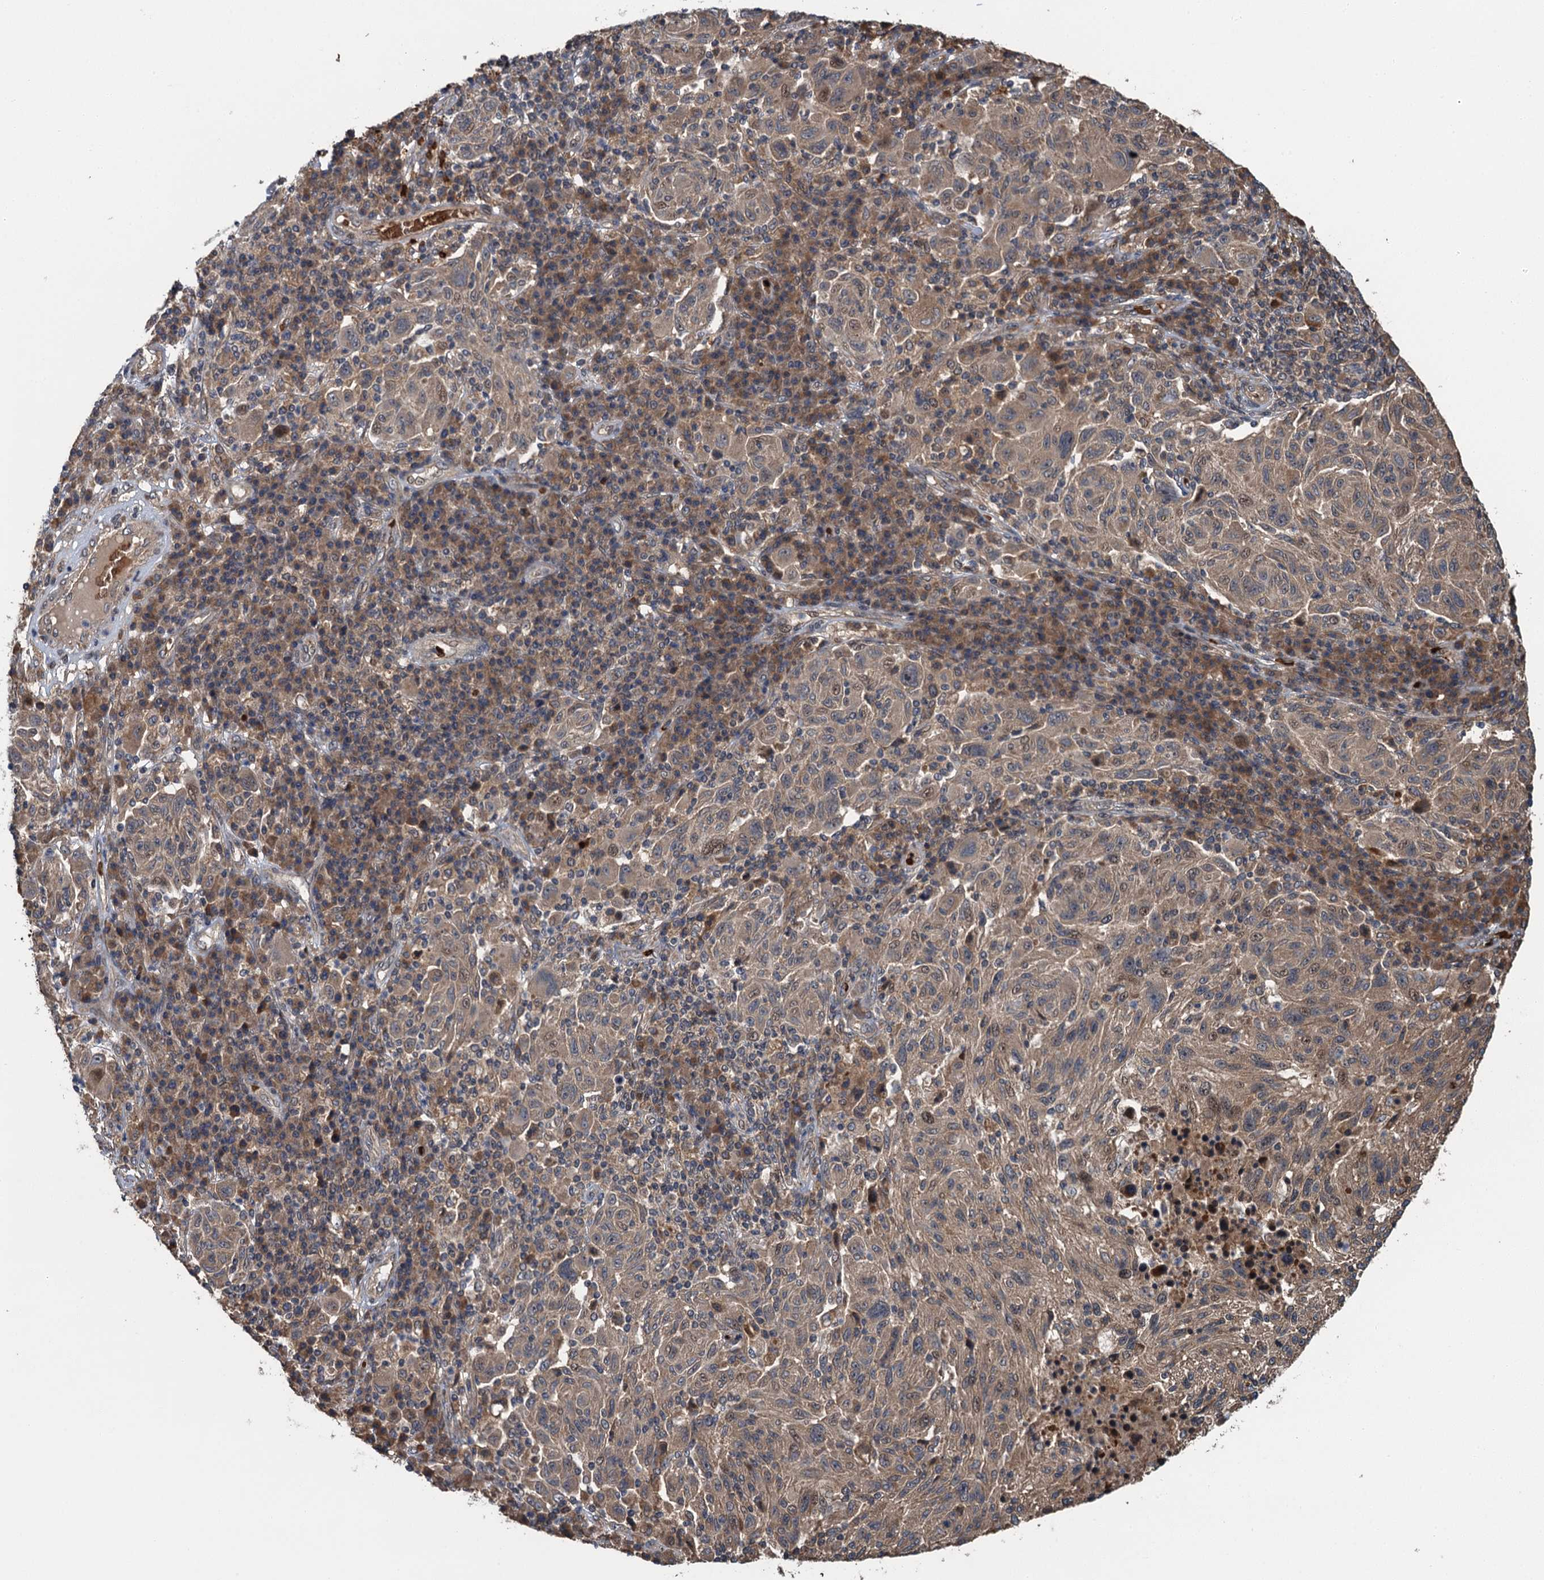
{"staining": {"intensity": "weak", "quantity": ">75%", "location": "cytoplasmic/membranous"}, "tissue": "melanoma", "cell_type": "Tumor cells", "image_type": "cancer", "snomed": [{"axis": "morphology", "description": "Malignant melanoma, NOS"}, {"axis": "topography", "description": "Skin"}], "caption": "Immunohistochemical staining of human melanoma demonstrates low levels of weak cytoplasmic/membranous staining in about >75% of tumor cells. (brown staining indicates protein expression, while blue staining denotes nuclei).", "gene": "SNX32", "patient": {"sex": "male", "age": 53}}